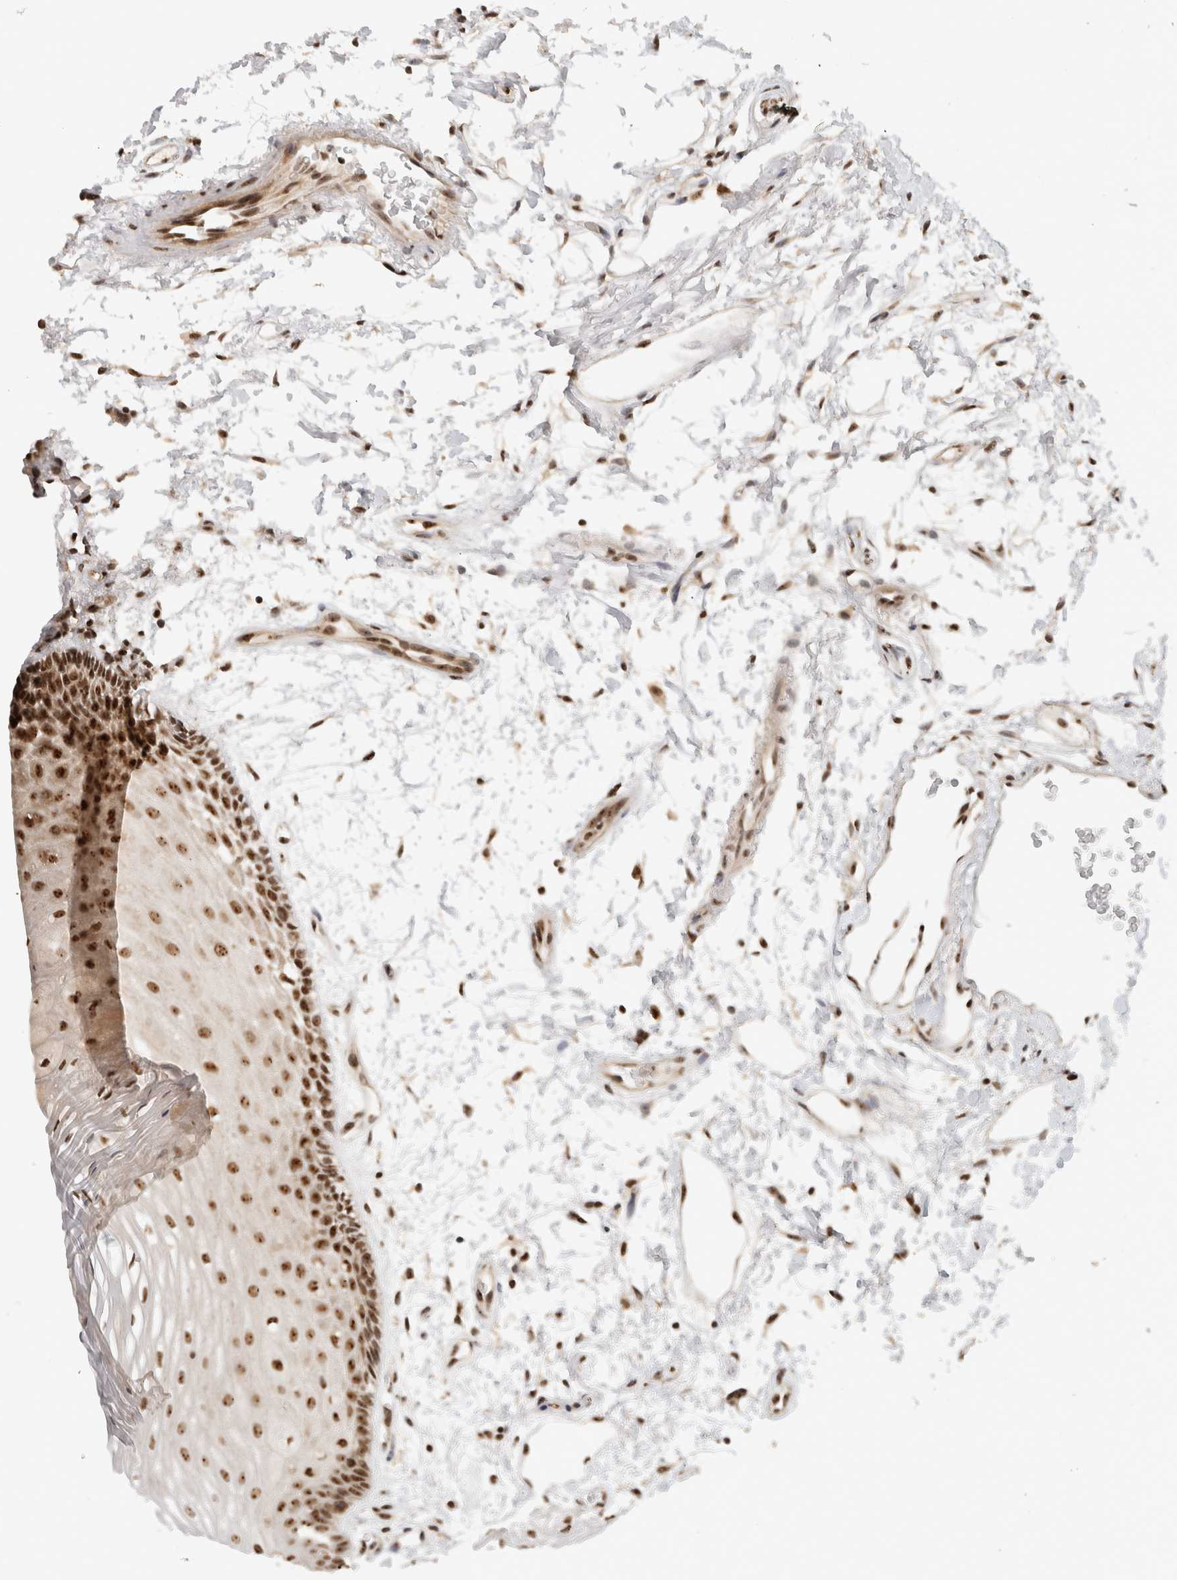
{"staining": {"intensity": "strong", "quantity": ">75%", "location": "nuclear"}, "tissue": "oral mucosa", "cell_type": "Squamous epithelial cells", "image_type": "normal", "snomed": [{"axis": "morphology", "description": "Normal tissue, NOS"}, {"axis": "topography", "description": "Skeletal muscle"}, {"axis": "topography", "description": "Oral tissue"}, {"axis": "topography", "description": "Peripheral nerve tissue"}], "caption": "Brown immunohistochemical staining in unremarkable oral mucosa reveals strong nuclear expression in approximately >75% of squamous epithelial cells.", "gene": "EBNA1BP2", "patient": {"sex": "female", "age": 84}}